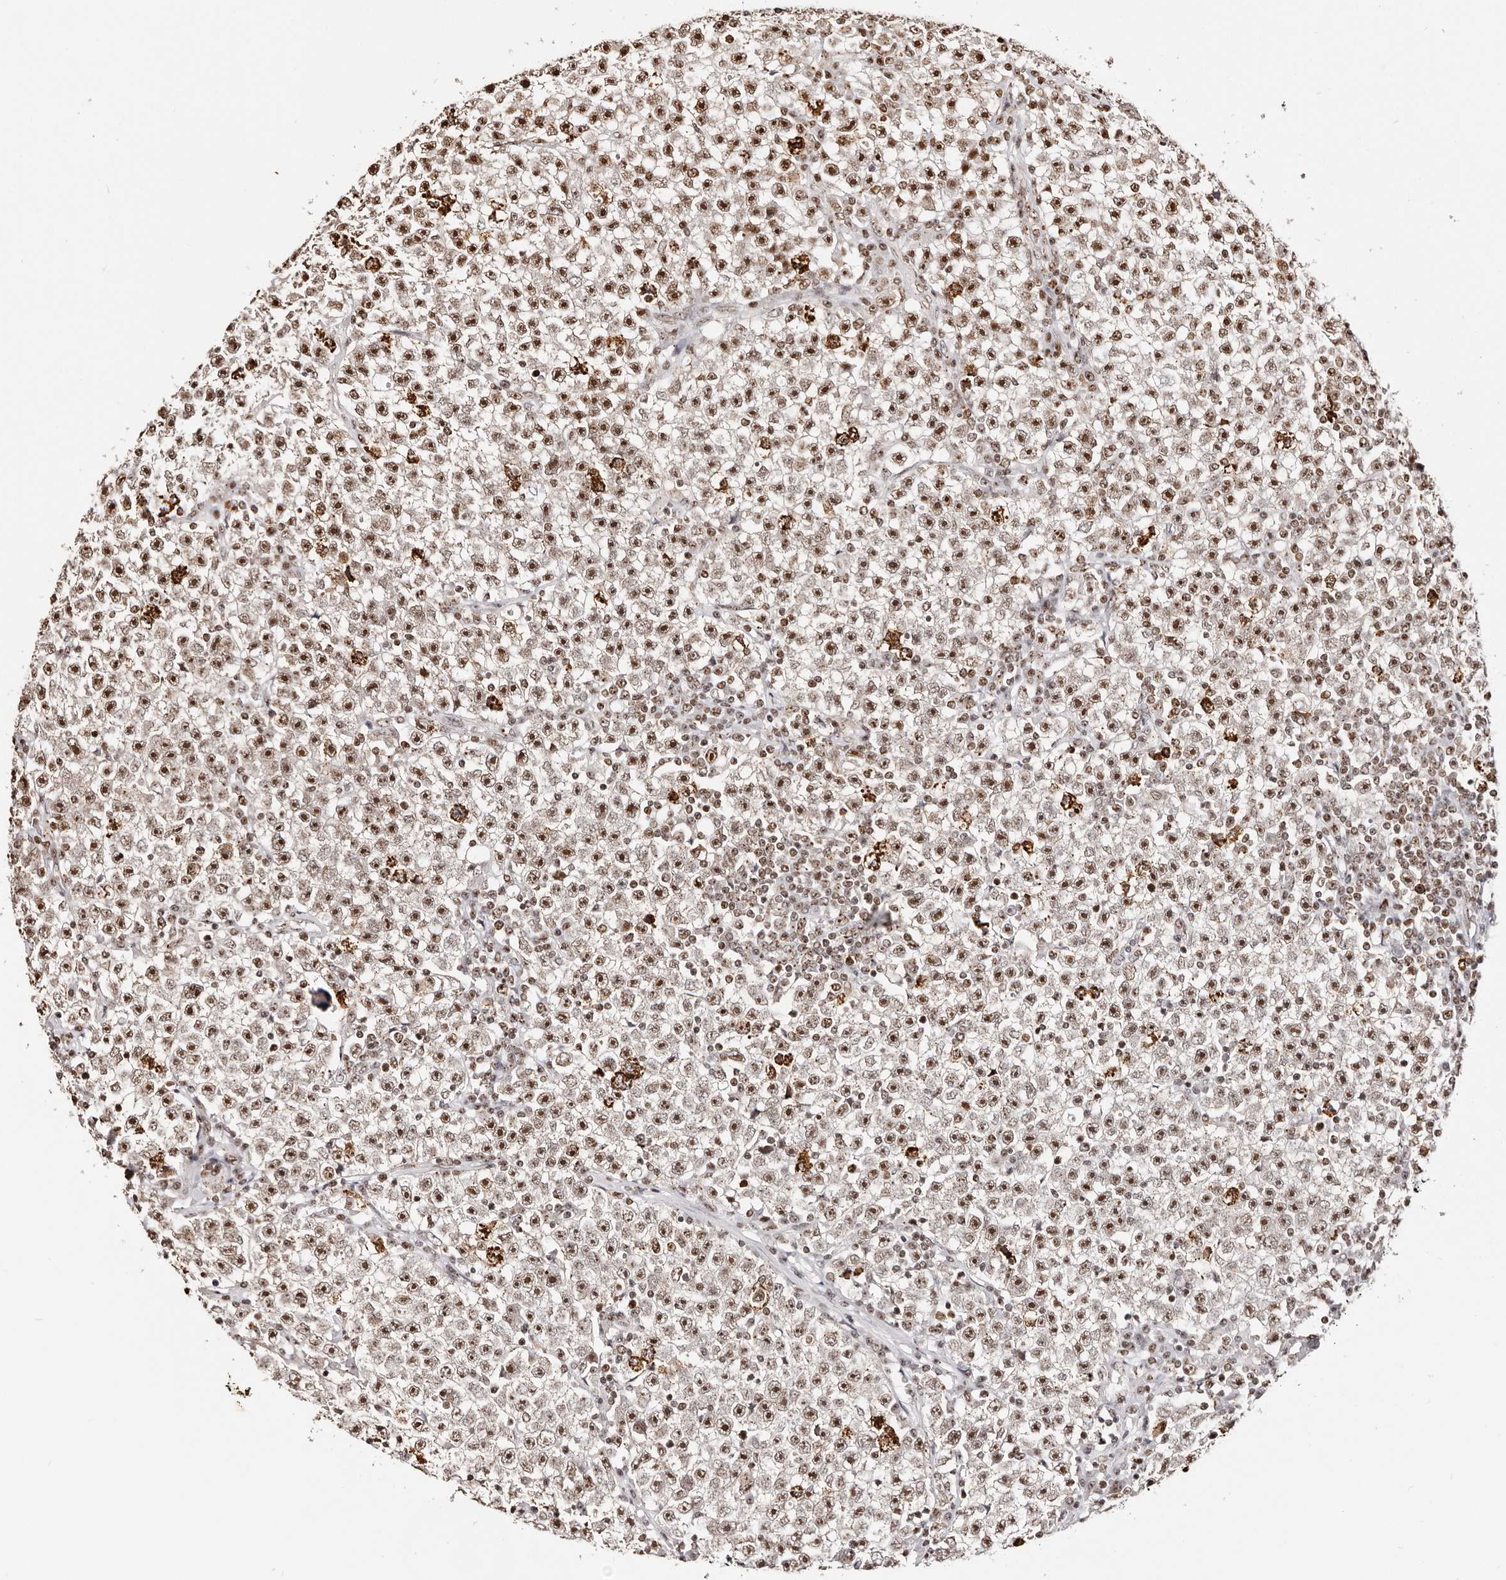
{"staining": {"intensity": "strong", "quantity": ">75%", "location": "nuclear"}, "tissue": "testis cancer", "cell_type": "Tumor cells", "image_type": "cancer", "snomed": [{"axis": "morphology", "description": "Seminoma, NOS"}, {"axis": "topography", "description": "Testis"}], "caption": "This histopathology image displays immunohistochemistry staining of human testis cancer, with high strong nuclear positivity in approximately >75% of tumor cells.", "gene": "IQGAP3", "patient": {"sex": "male", "age": 22}}